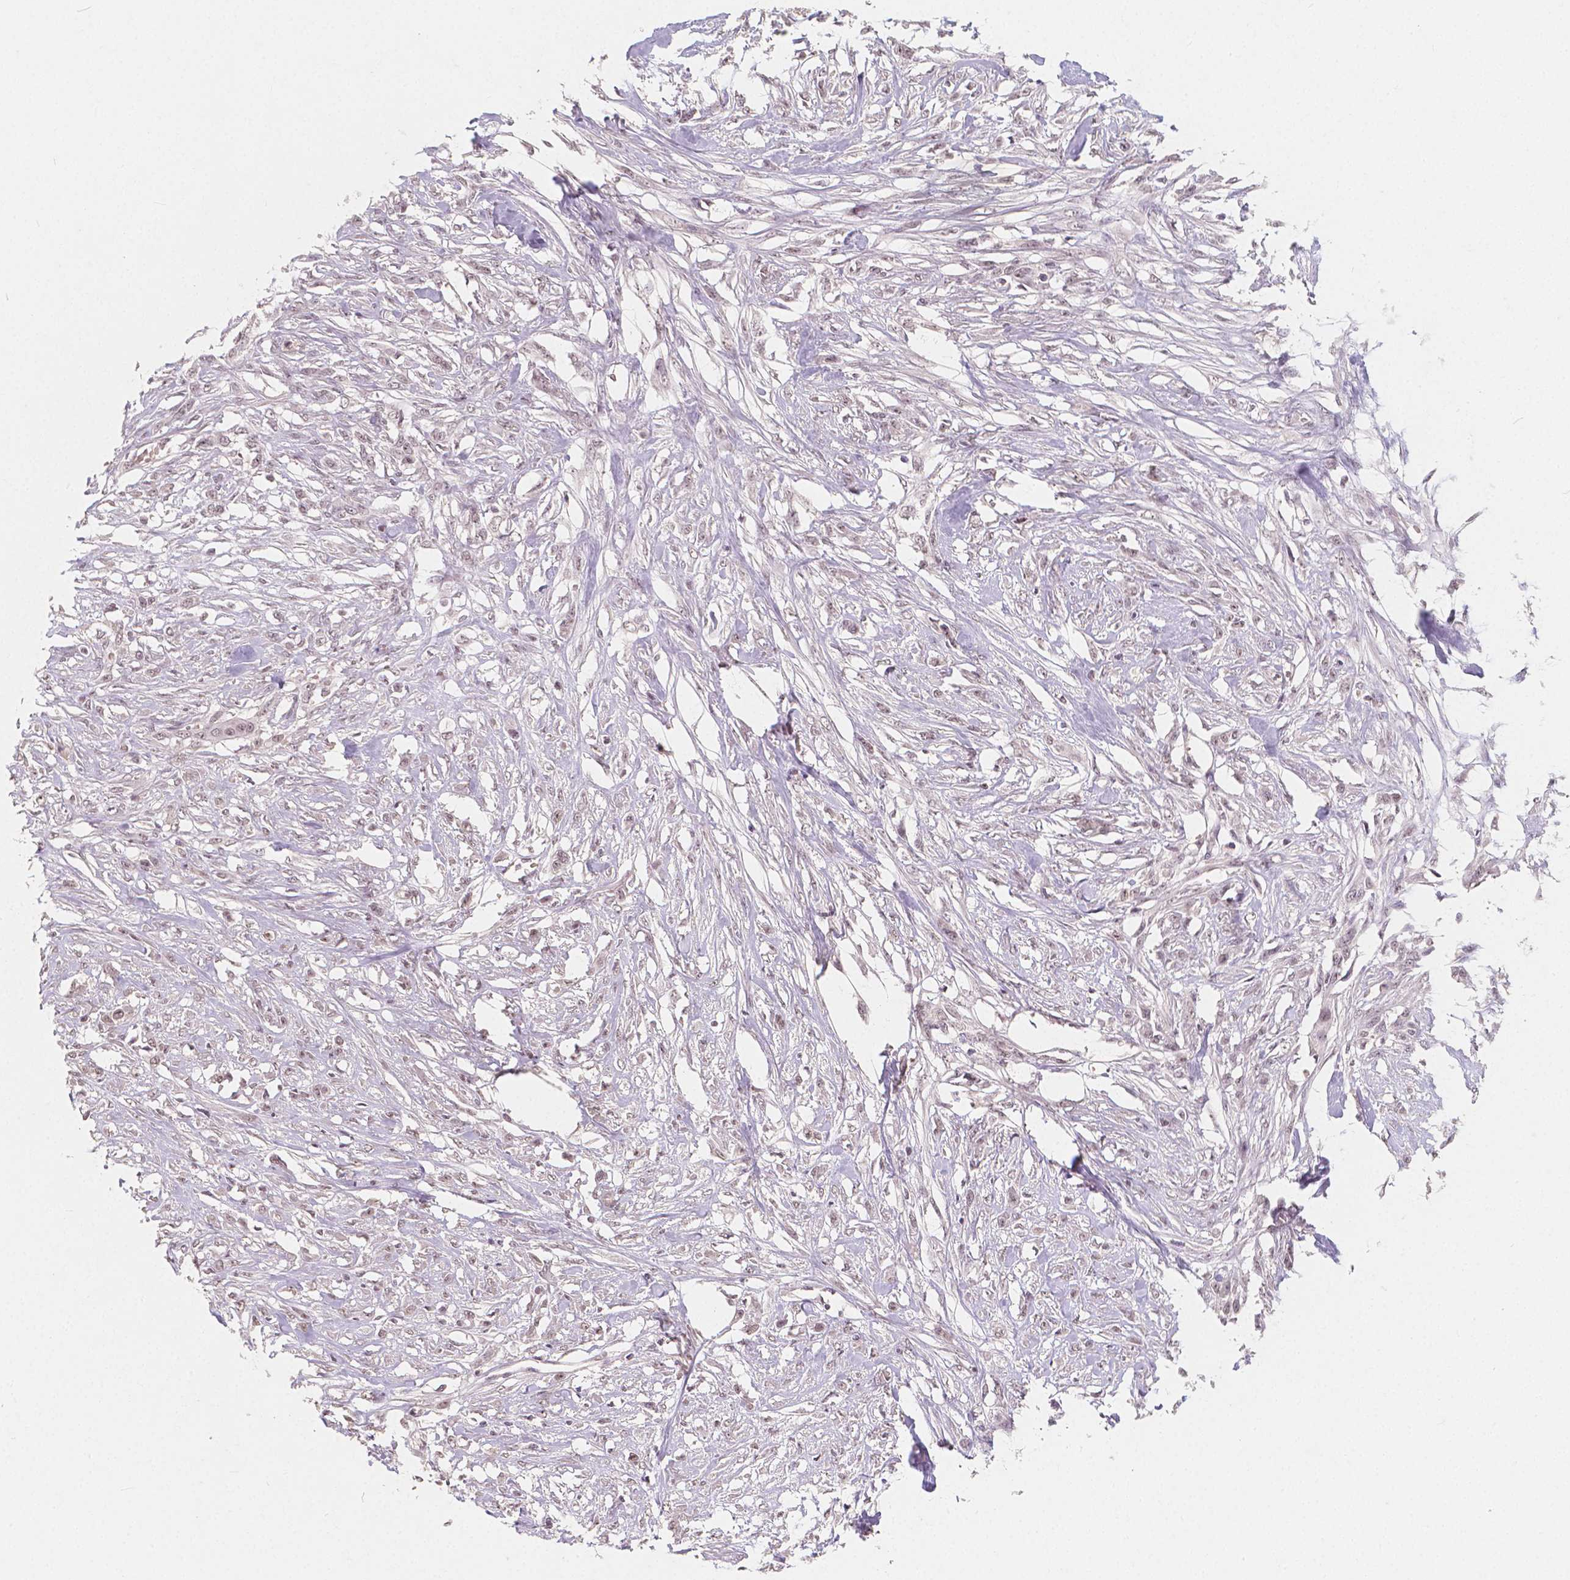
{"staining": {"intensity": "weak", "quantity": "25%-75%", "location": "nuclear"}, "tissue": "skin cancer", "cell_type": "Tumor cells", "image_type": "cancer", "snomed": [{"axis": "morphology", "description": "Squamous cell carcinoma, NOS"}, {"axis": "topography", "description": "Skin"}], "caption": "Immunohistochemistry of human skin cancer (squamous cell carcinoma) exhibits low levels of weak nuclear staining in approximately 25%-75% of tumor cells.", "gene": "NOLC1", "patient": {"sex": "male", "age": 79}}